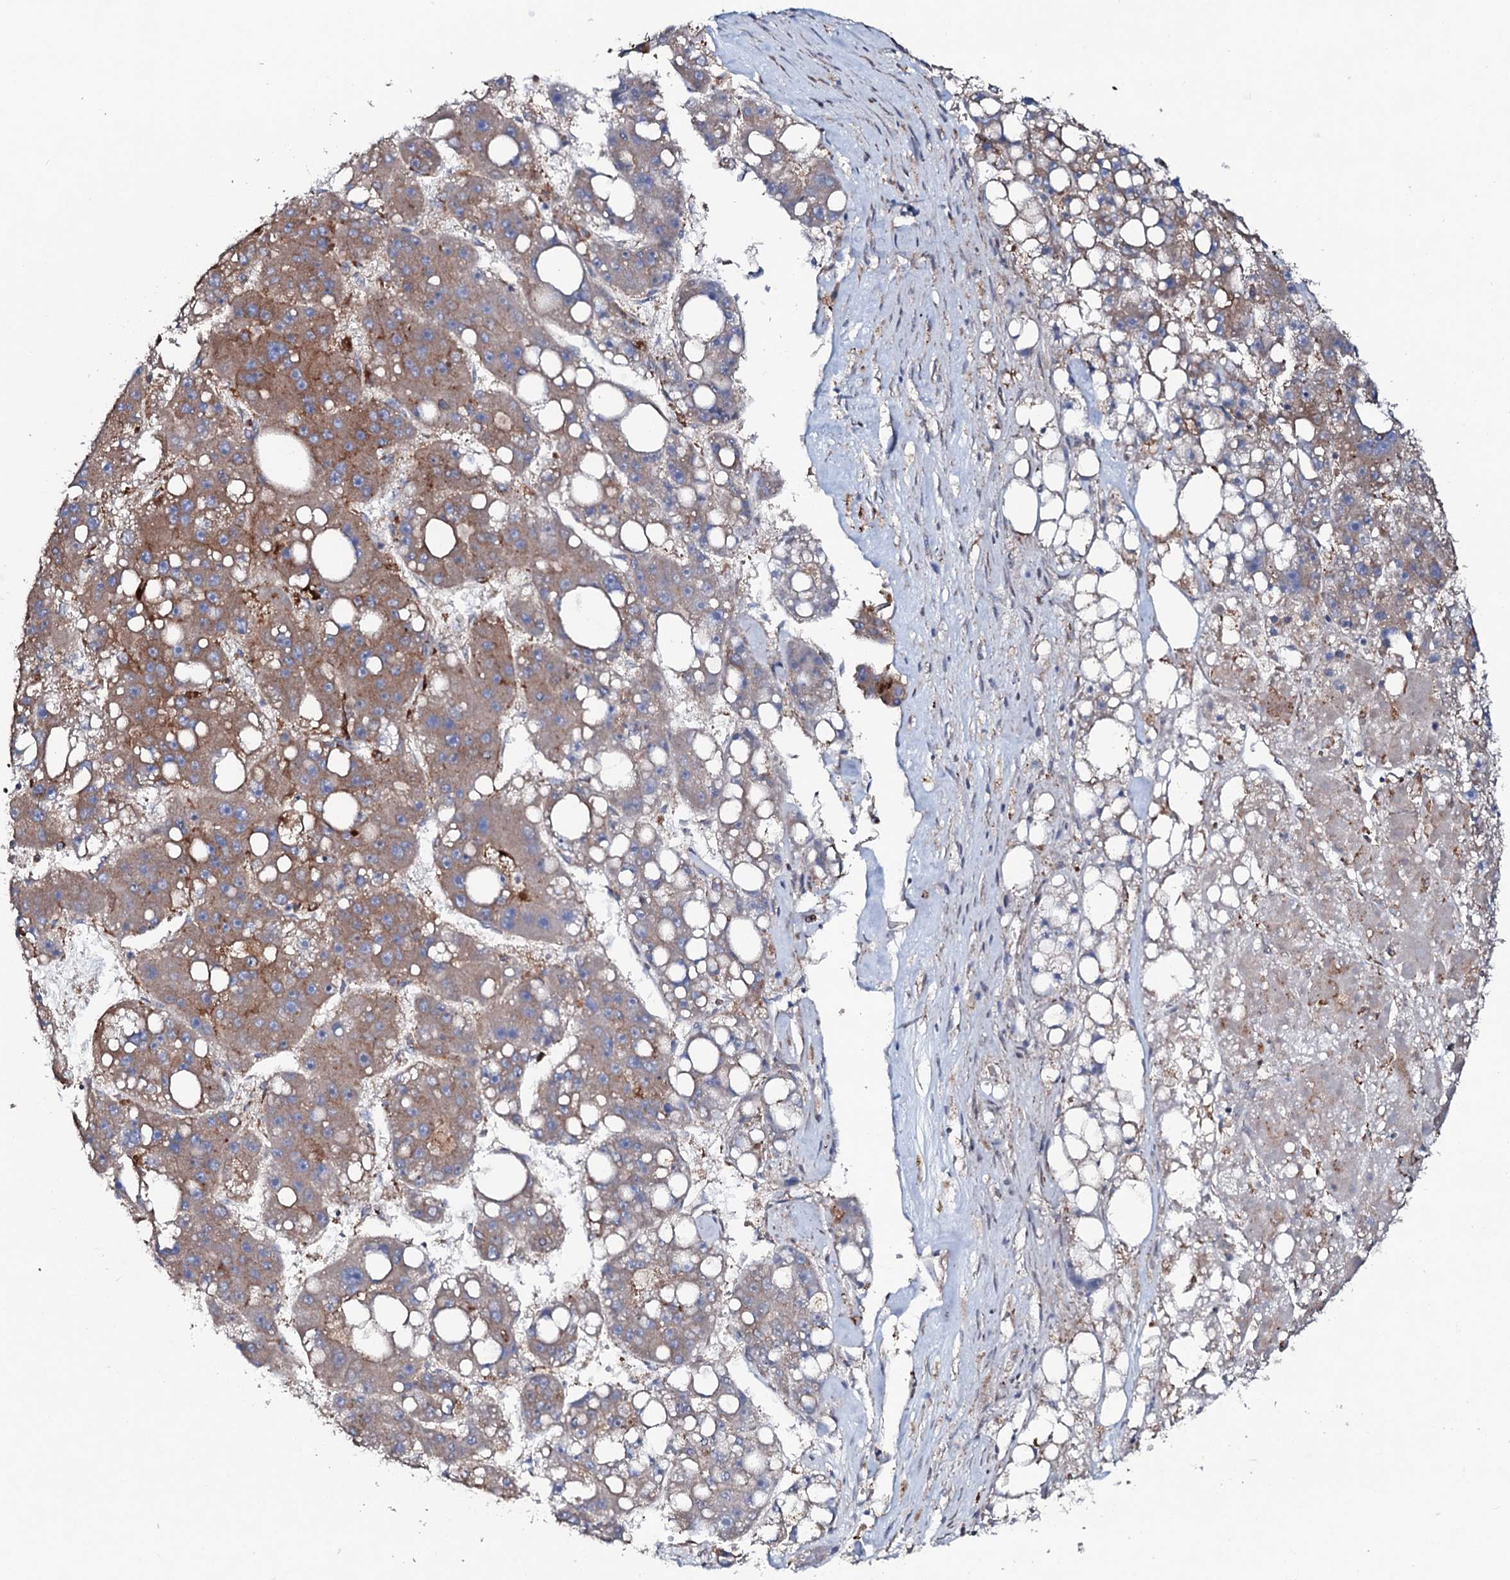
{"staining": {"intensity": "moderate", "quantity": "<25%", "location": "cytoplasmic/membranous"}, "tissue": "liver cancer", "cell_type": "Tumor cells", "image_type": "cancer", "snomed": [{"axis": "morphology", "description": "Carcinoma, Hepatocellular, NOS"}, {"axis": "topography", "description": "Liver"}], "caption": "Immunohistochemistry (DAB) staining of hepatocellular carcinoma (liver) exhibits moderate cytoplasmic/membranous protein positivity in about <25% of tumor cells.", "gene": "P2RX4", "patient": {"sex": "female", "age": 61}}